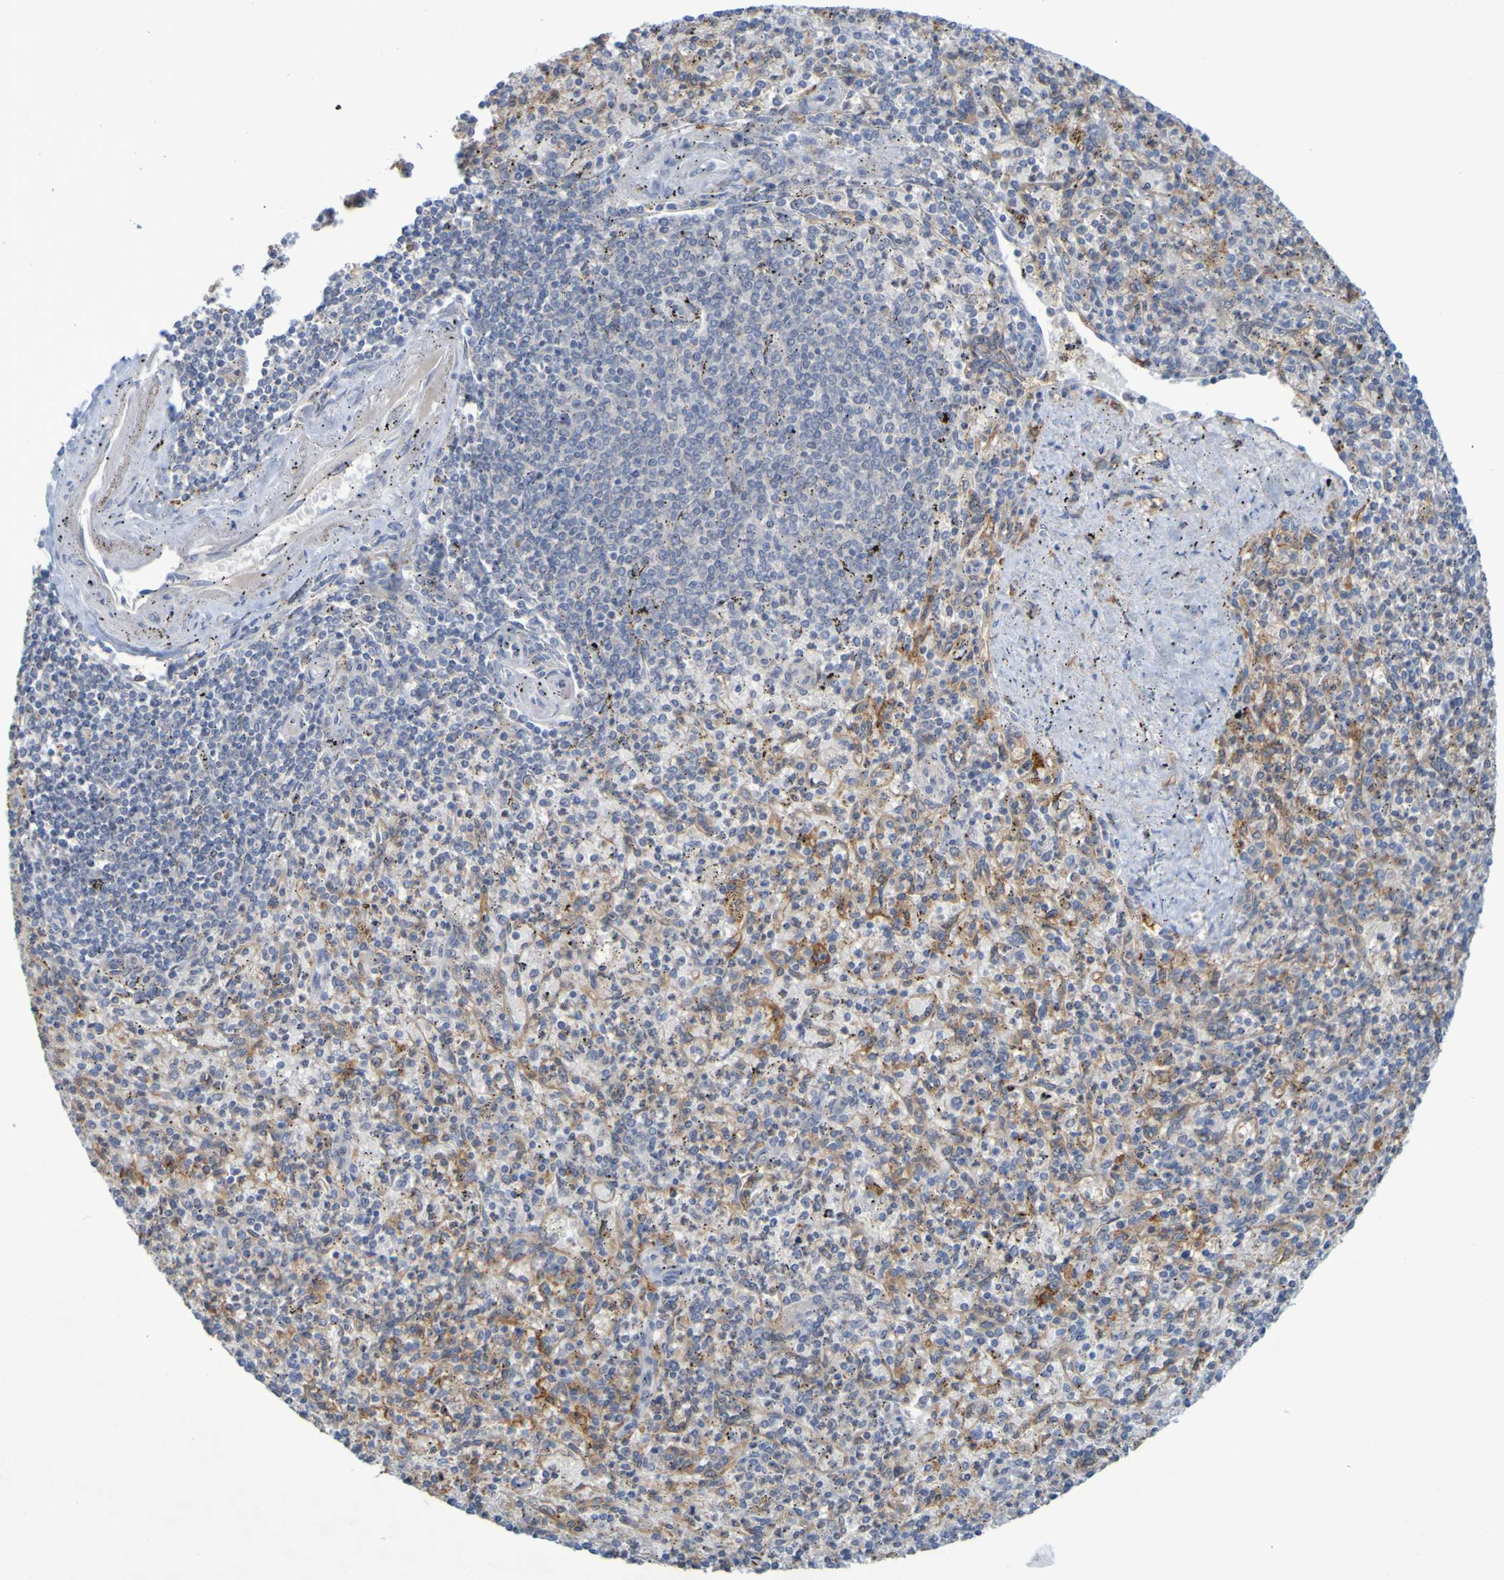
{"staining": {"intensity": "moderate", "quantity": "25%-75%", "location": "cytoplasmic/membranous"}, "tissue": "spleen", "cell_type": "Cells in red pulp", "image_type": "normal", "snomed": [{"axis": "morphology", "description": "Normal tissue, NOS"}, {"axis": "topography", "description": "Spleen"}], "caption": "A medium amount of moderate cytoplasmic/membranous positivity is seen in about 25%-75% of cells in red pulp in unremarkable spleen. Immunohistochemistry stains the protein in brown and the nuclei are stained blue.", "gene": "LILRB5", "patient": {"sex": "male", "age": 72}}